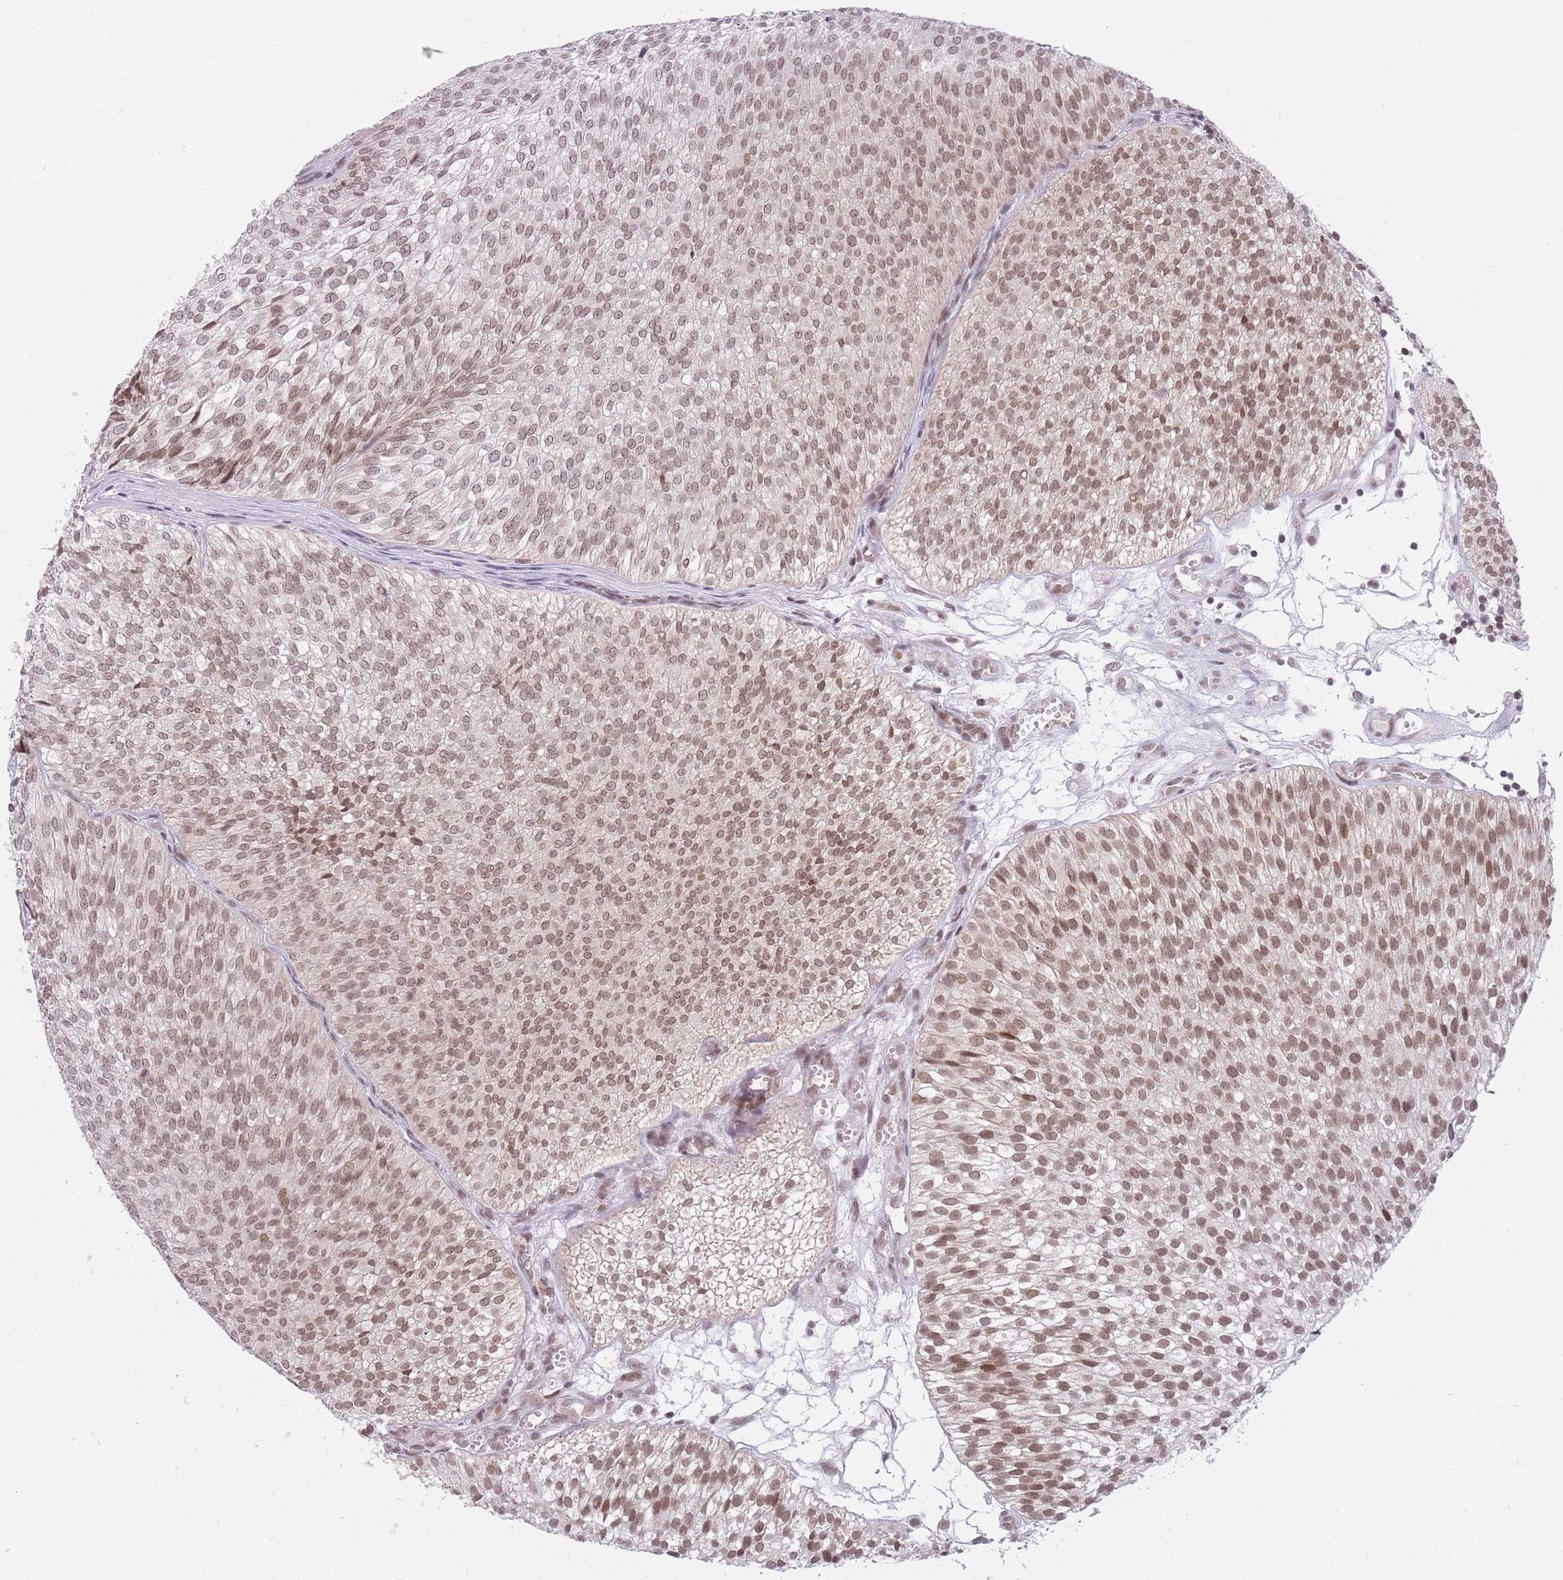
{"staining": {"intensity": "moderate", "quantity": ">75%", "location": "nuclear"}, "tissue": "urothelial cancer", "cell_type": "Tumor cells", "image_type": "cancer", "snomed": [{"axis": "morphology", "description": "Urothelial carcinoma, Low grade"}, {"axis": "topography", "description": "Urinary bladder"}], "caption": "Urothelial carcinoma (low-grade) stained for a protein (brown) shows moderate nuclear positive staining in approximately >75% of tumor cells.", "gene": "ZNF574", "patient": {"sex": "male", "age": 91}}